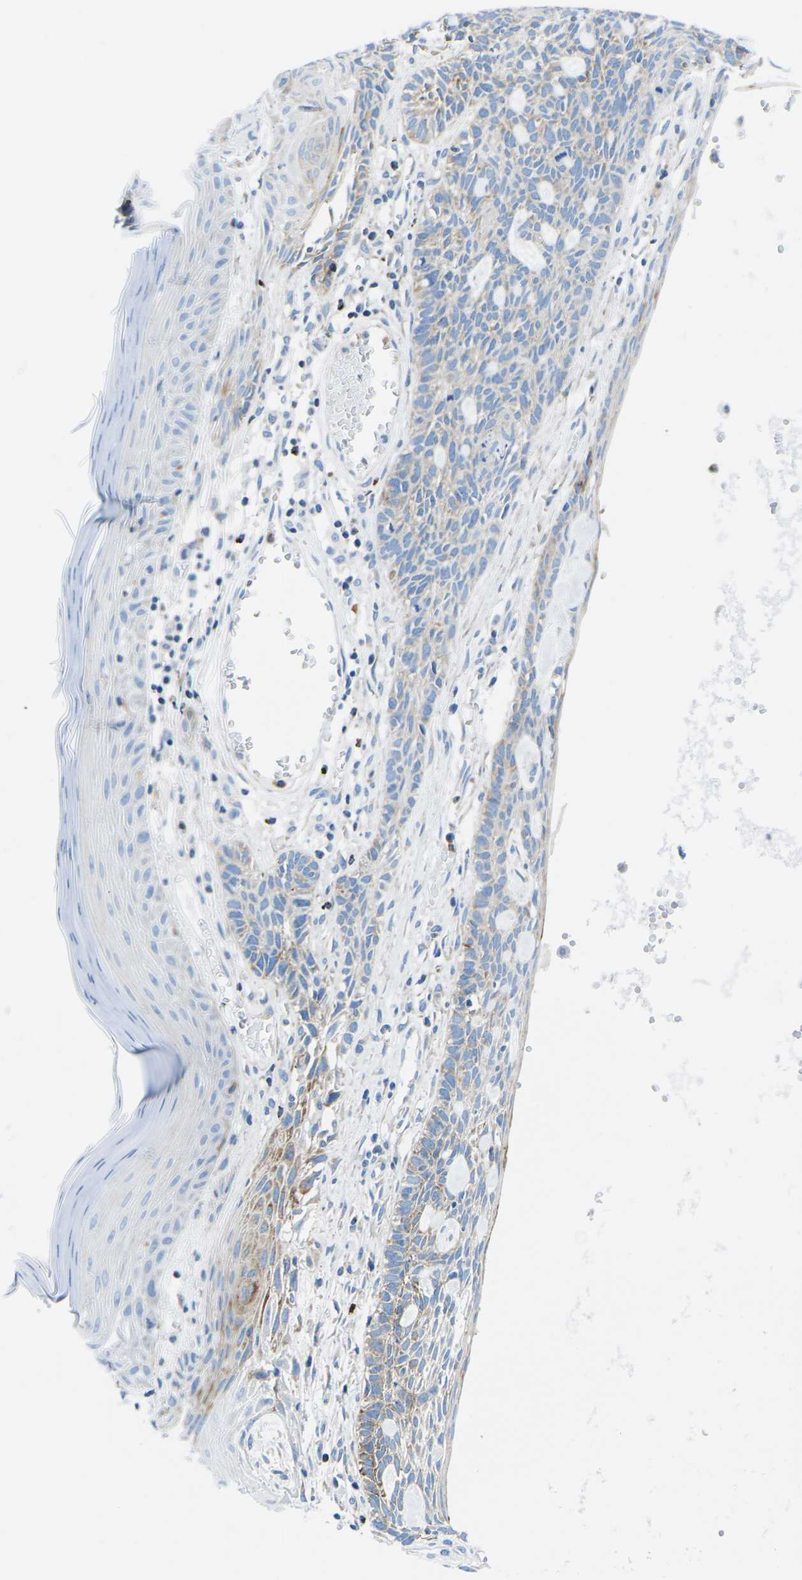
{"staining": {"intensity": "weak", "quantity": "<25%", "location": "cytoplasmic/membranous"}, "tissue": "skin cancer", "cell_type": "Tumor cells", "image_type": "cancer", "snomed": [{"axis": "morphology", "description": "Basal cell carcinoma"}, {"axis": "topography", "description": "Skin"}], "caption": "Protein analysis of skin basal cell carcinoma shows no significant expression in tumor cells. (DAB immunohistochemistry (IHC) with hematoxylin counter stain).", "gene": "MC4R", "patient": {"sex": "male", "age": 67}}